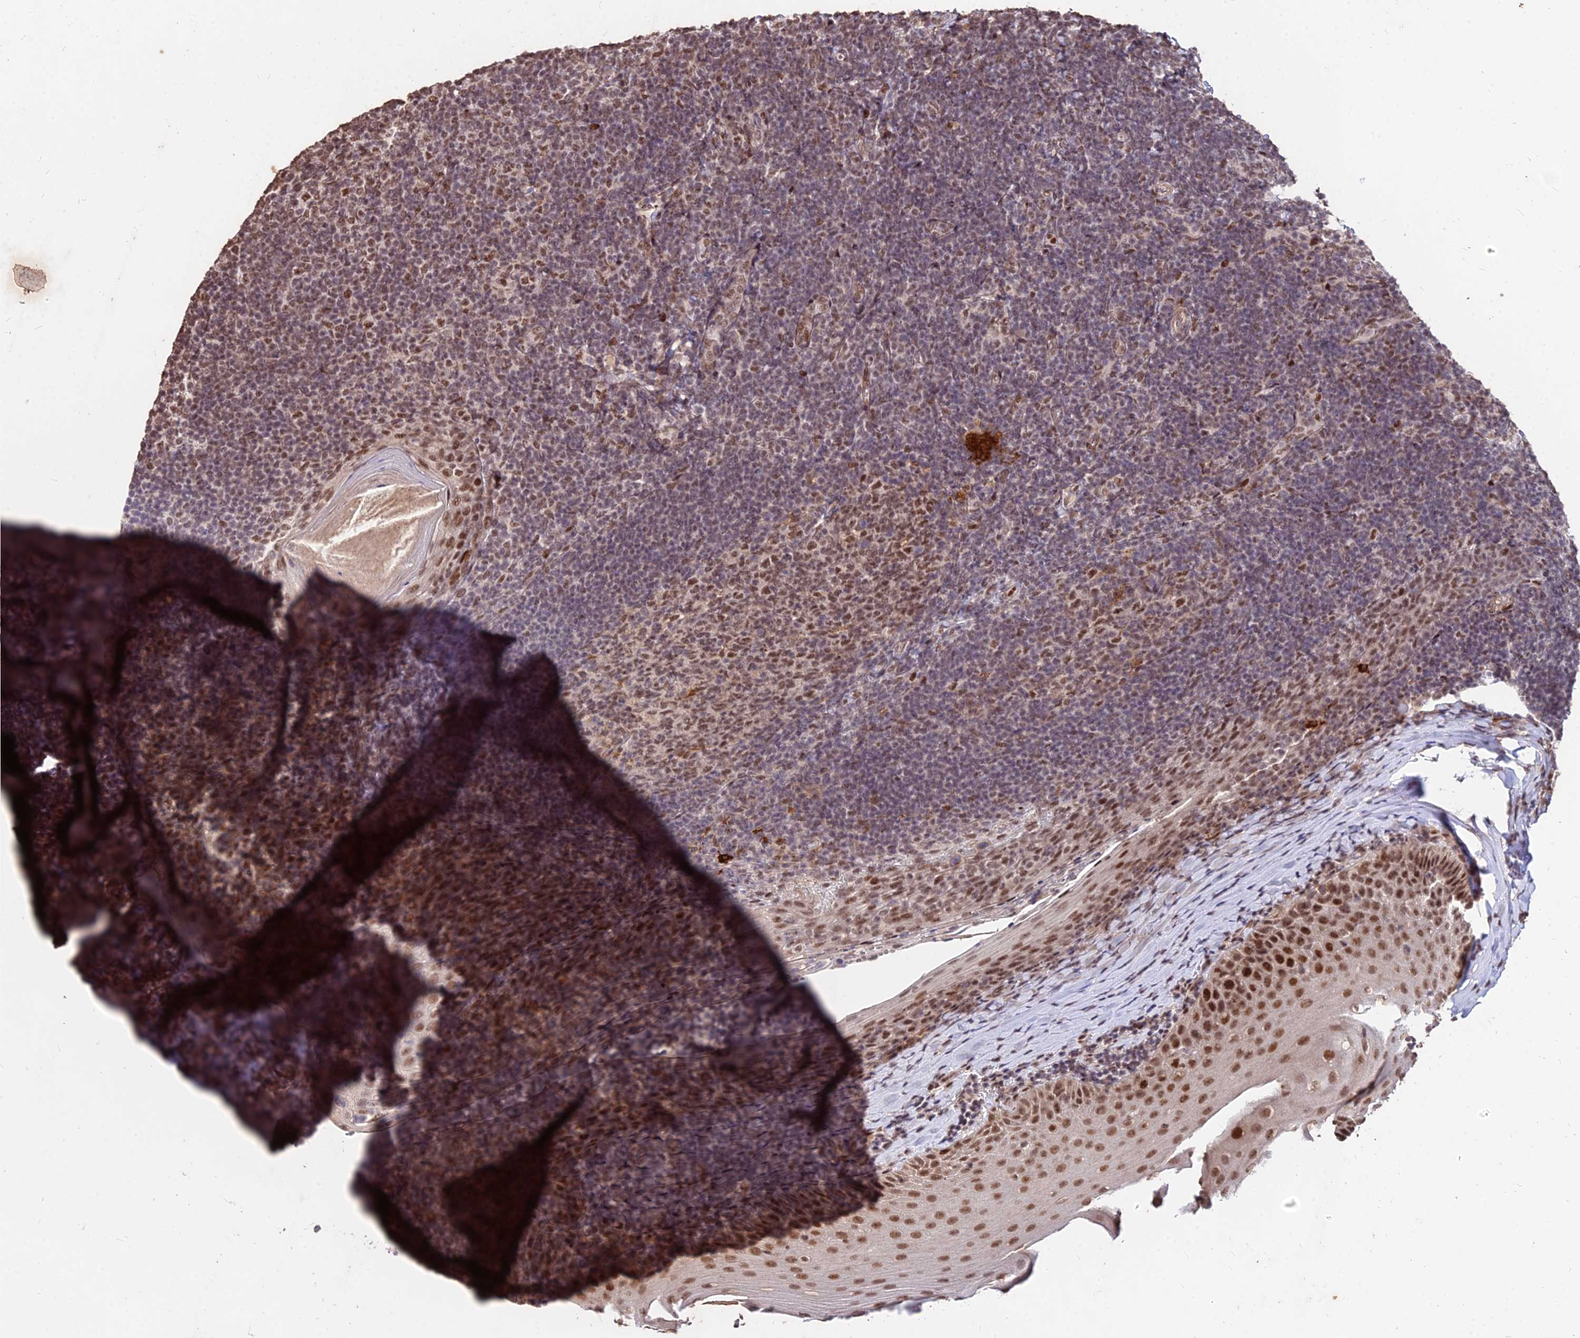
{"staining": {"intensity": "moderate", "quantity": ">75%", "location": "nuclear"}, "tissue": "tonsil", "cell_type": "Germinal center cells", "image_type": "normal", "snomed": [{"axis": "morphology", "description": "Normal tissue, NOS"}, {"axis": "topography", "description": "Tonsil"}], "caption": "High-magnification brightfield microscopy of normal tonsil stained with DAB (brown) and counterstained with hematoxylin (blue). germinal center cells exhibit moderate nuclear positivity is seen in approximately>75% of cells. The staining was performed using DAB (3,3'-diaminobenzidine) to visualize the protein expression in brown, while the nuclei were stained in blue with hematoxylin (Magnification: 20x).", "gene": "ZBED4", "patient": {"sex": "female", "age": 10}}